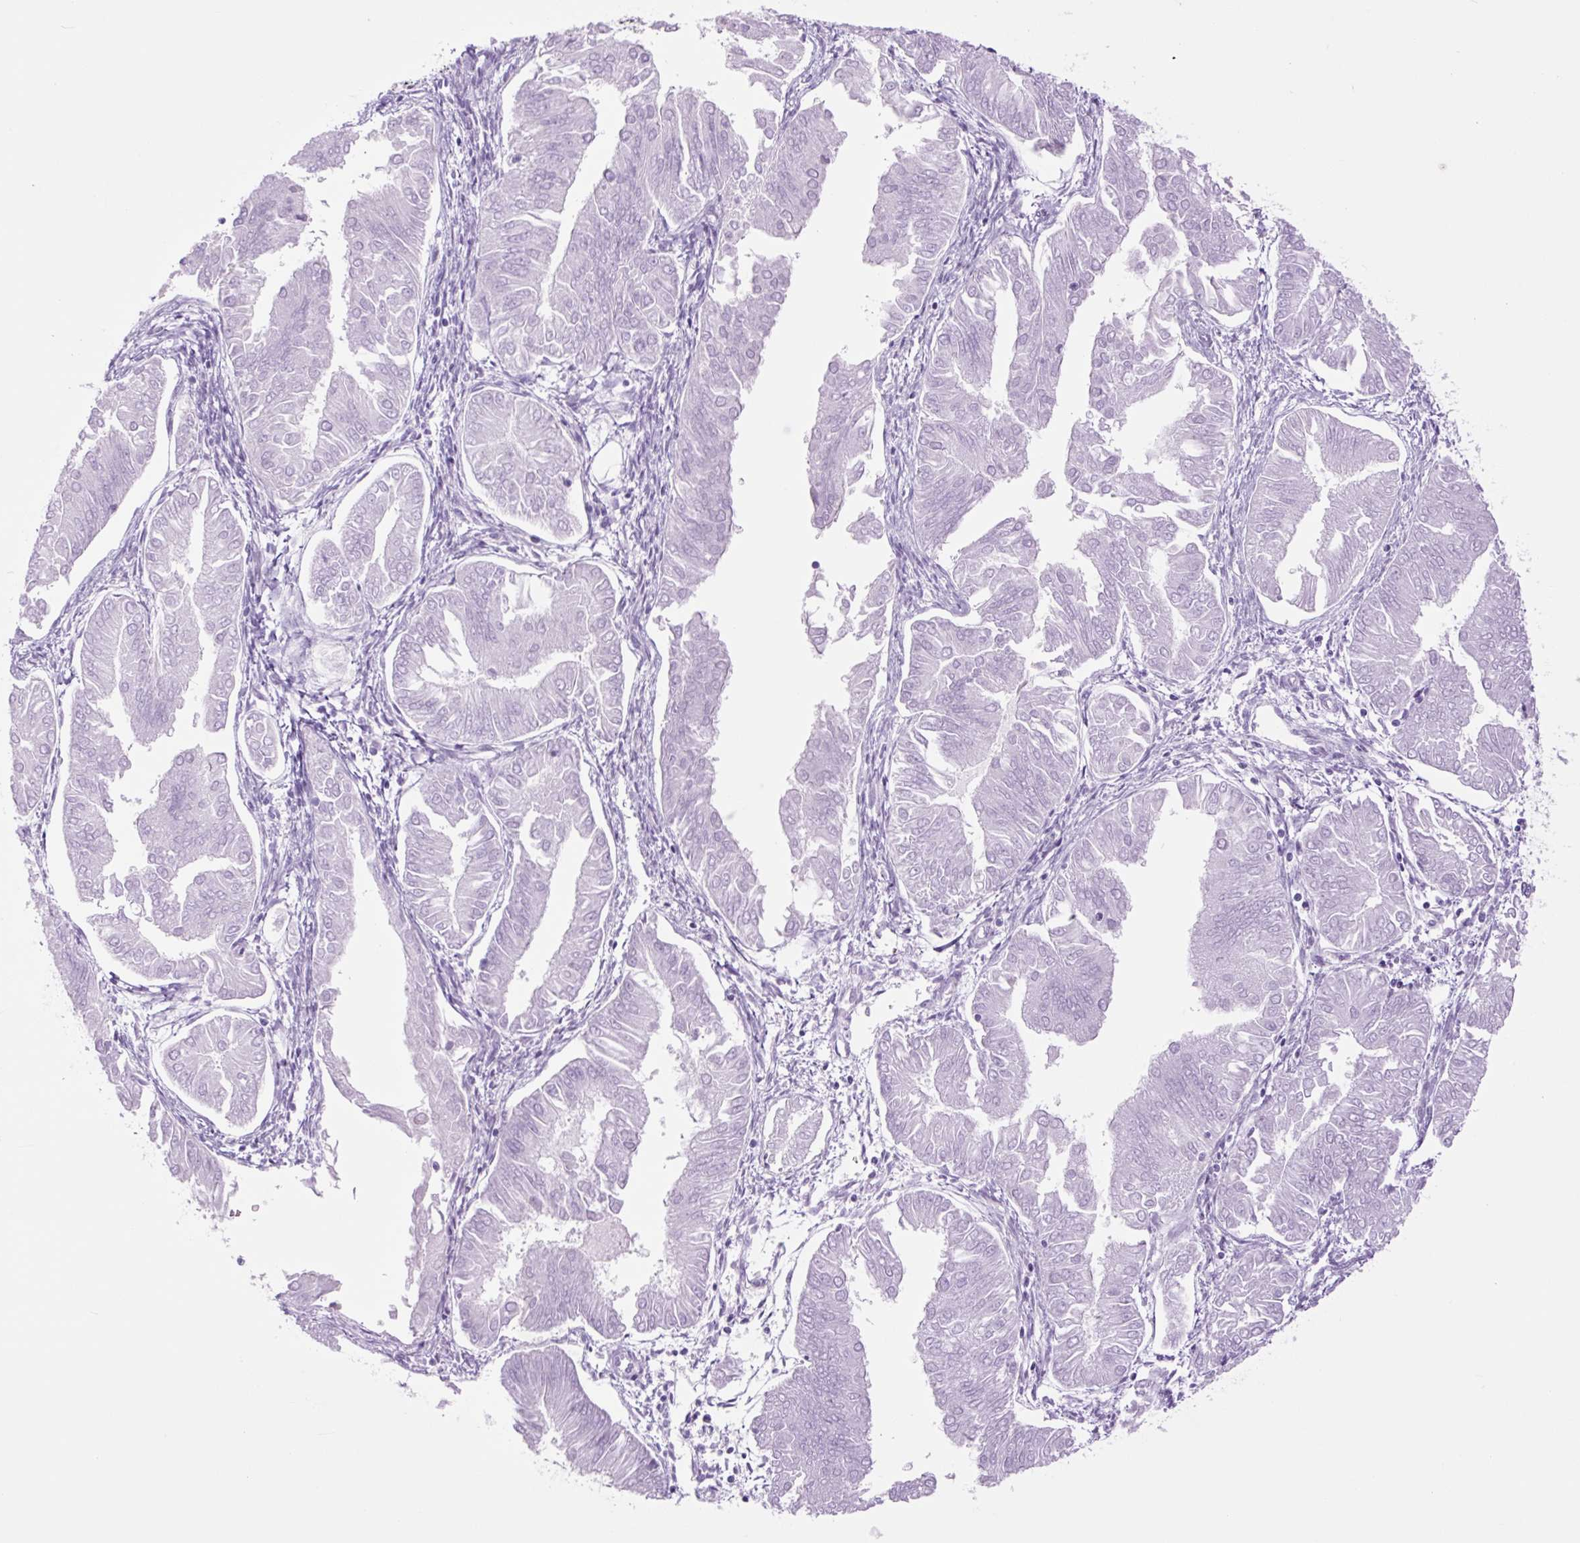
{"staining": {"intensity": "negative", "quantity": "none", "location": "none"}, "tissue": "endometrial cancer", "cell_type": "Tumor cells", "image_type": "cancer", "snomed": [{"axis": "morphology", "description": "Adenocarcinoma, NOS"}, {"axis": "topography", "description": "Endometrium"}], "caption": "Endometrial adenocarcinoma stained for a protein using immunohistochemistry reveals no positivity tumor cells.", "gene": "TFF2", "patient": {"sex": "female", "age": 53}}